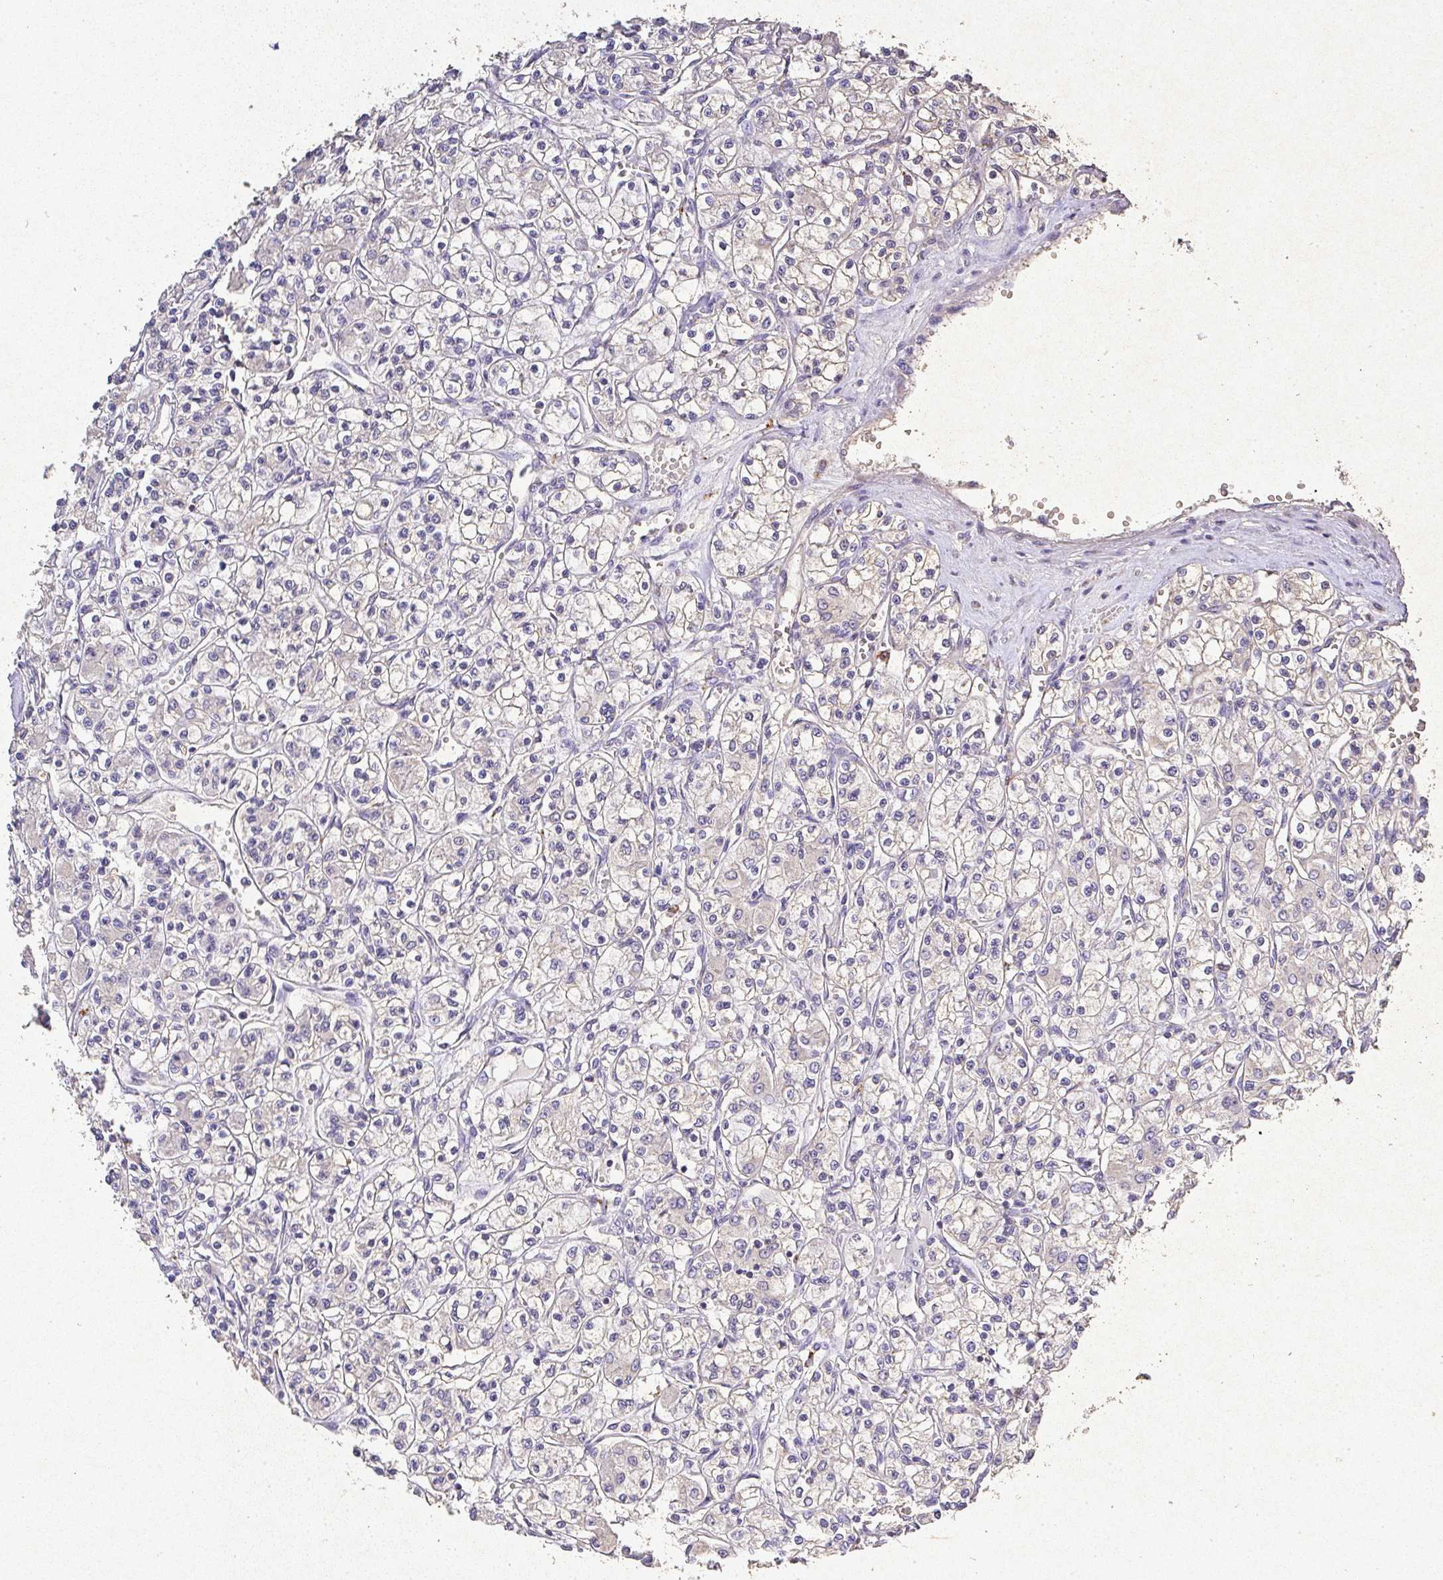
{"staining": {"intensity": "negative", "quantity": "none", "location": "none"}, "tissue": "renal cancer", "cell_type": "Tumor cells", "image_type": "cancer", "snomed": [{"axis": "morphology", "description": "Adenocarcinoma, NOS"}, {"axis": "topography", "description": "Kidney"}], "caption": "High power microscopy histopathology image of an immunohistochemistry image of renal adenocarcinoma, revealing no significant expression in tumor cells.", "gene": "RPS2", "patient": {"sex": "female", "age": 59}}